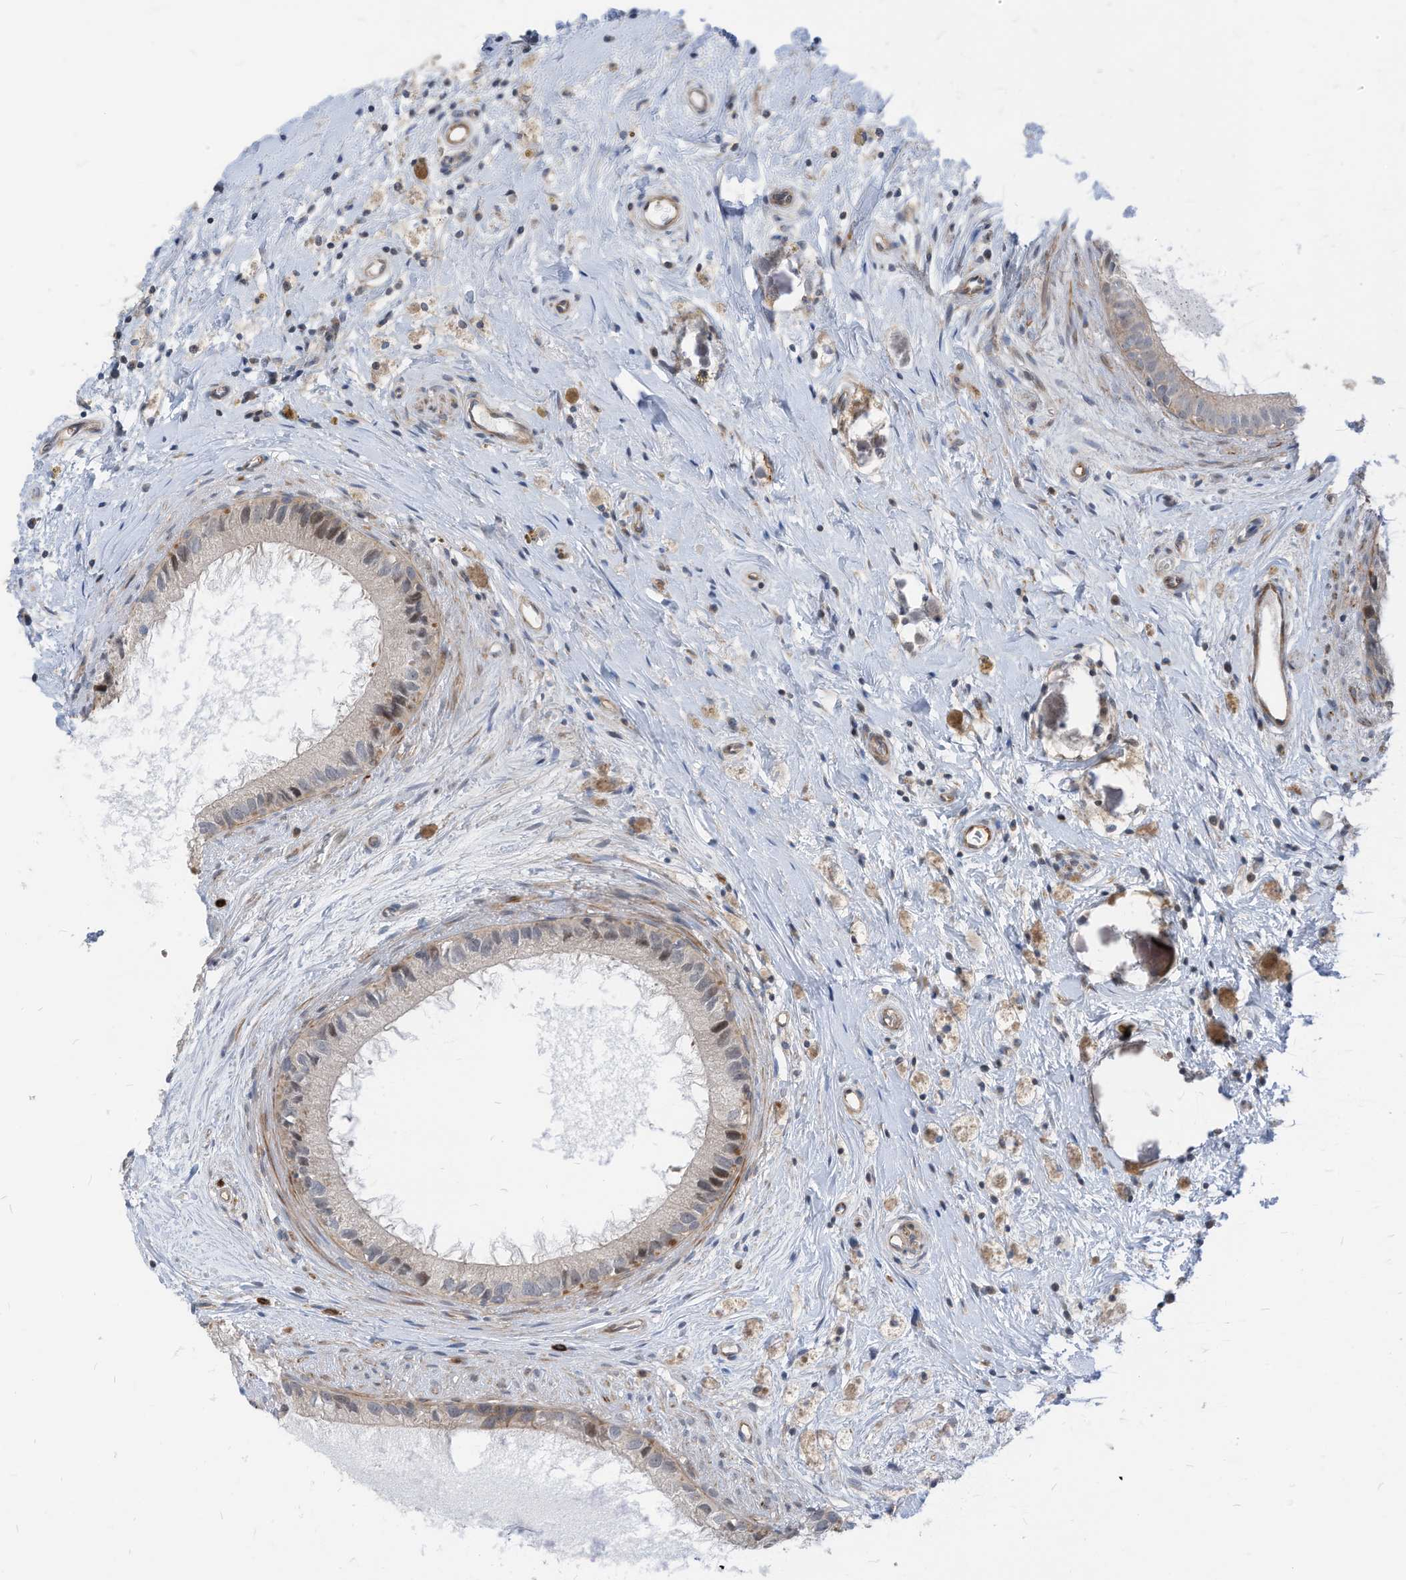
{"staining": {"intensity": "weak", "quantity": "<25%", "location": "nuclear"}, "tissue": "epididymis", "cell_type": "Glandular cells", "image_type": "normal", "snomed": [{"axis": "morphology", "description": "Normal tissue, NOS"}, {"axis": "topography", "description": "Epididymis"}], "caption": "High magnification brightfield microscopy of benign epididymis stained with DAB (brown) and counterstained with hematoxylin (blue): glandular cells show no significant positivity. (Brightfield microscopy of DAB (3,3'-diaminobenzidine) IHC at high magnification).", "gene": "GPATCH3", "patient": {"sex": "male", "age": 80}}